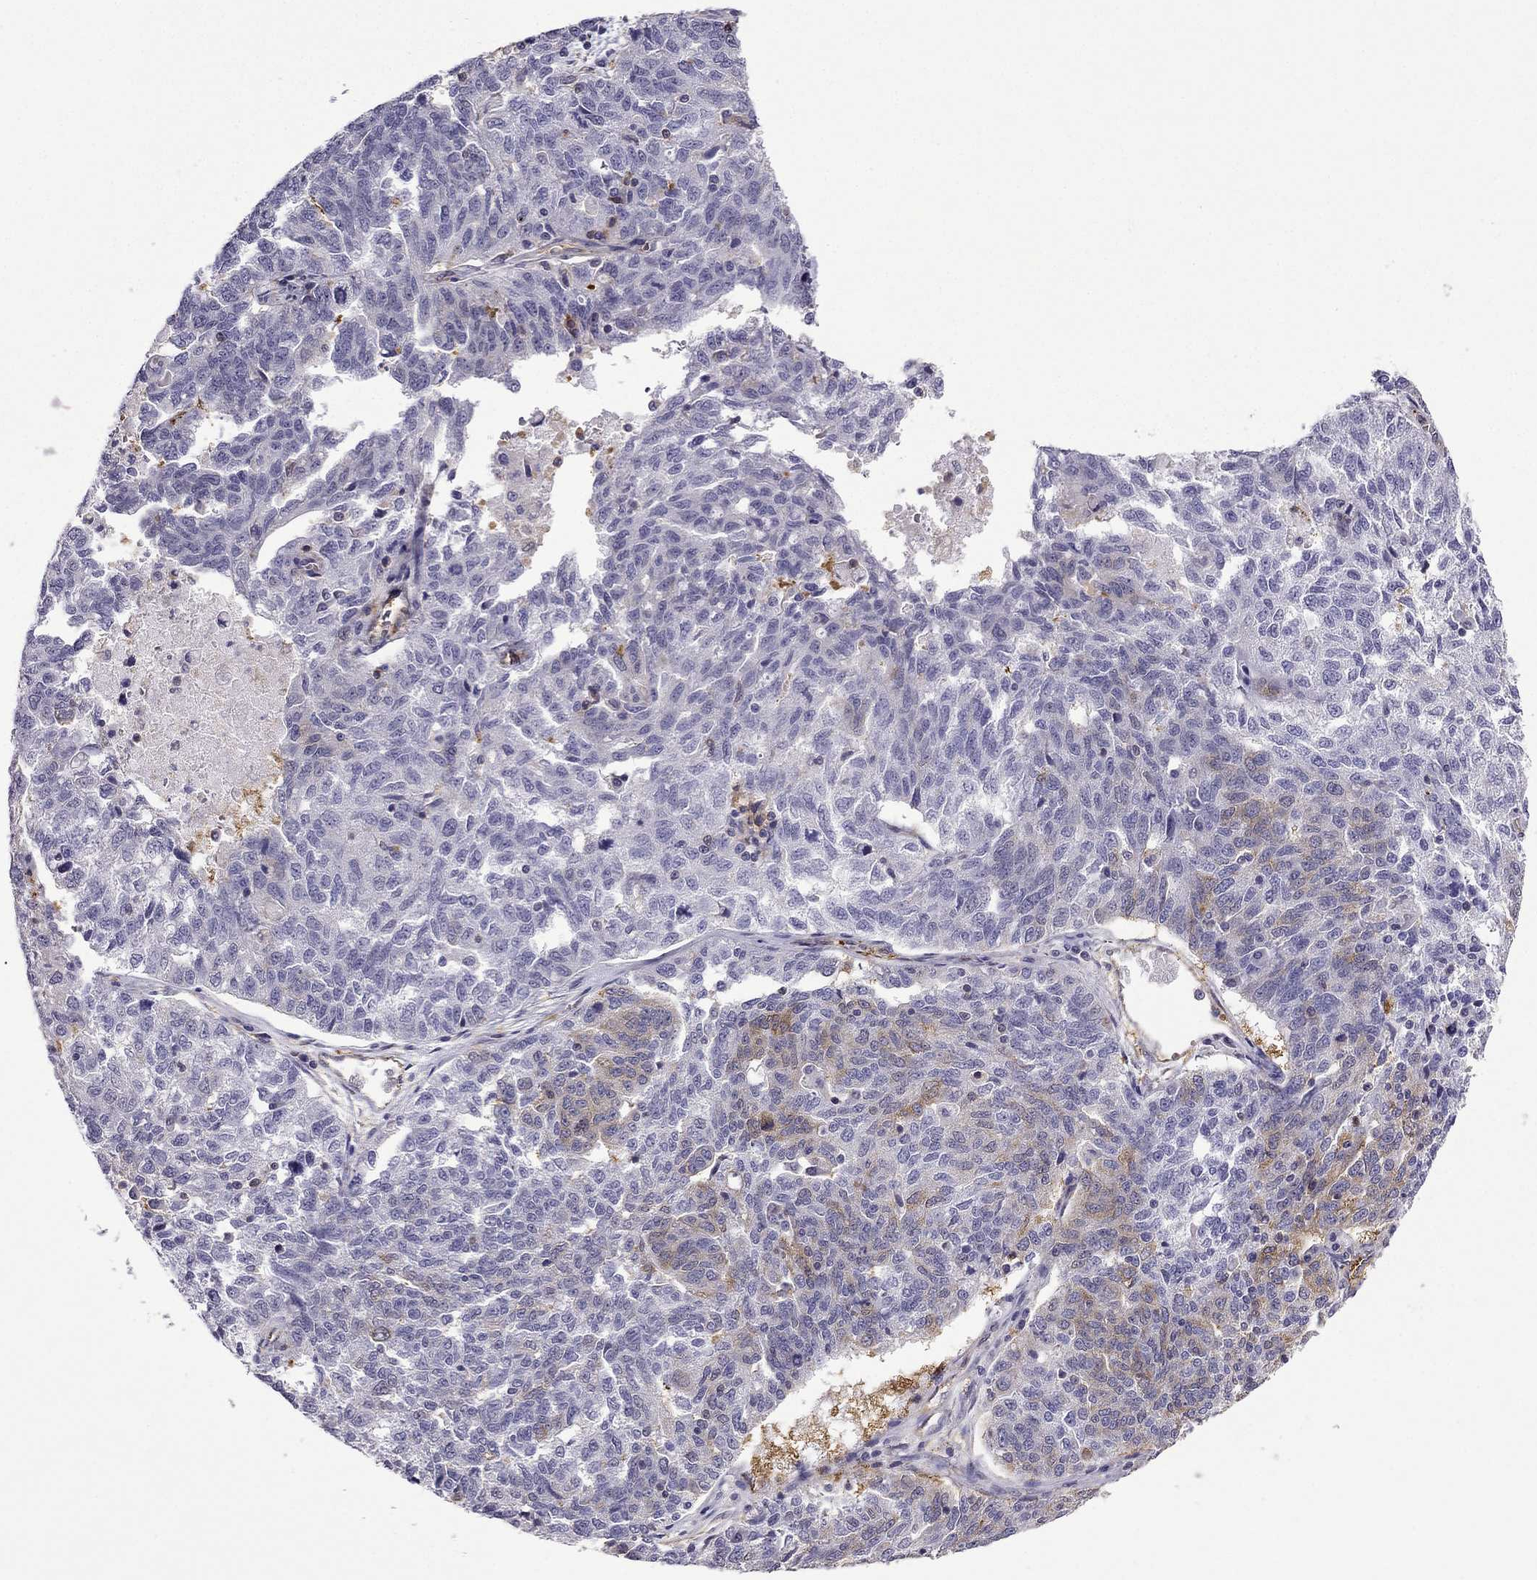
{"staining": {"intensity": "moderate", "quantity": "<25%", "location": "cytoplasmic/membranous"}, "tissue": "ovarian cancer", "cell_type": "Tumor cells", "image_type": "cancer", "snomed": [{"axis": "morphology", "description": "Cystadenocarcinoma, serous, NOS"}, {"axis": "topography", "description": "Ovary"}], "caption": "Serous cystadenocarcinoma (ovarian) tissue displays moderate cytoplasmic/membranous staining in approximately <25% of tumor cells, visualized by immunohistochemistry. The staining is performed using DAB brown chromogen to label protein expression. The nuclei are counter-stained blue using hematoxylin.", "gene": "MAP4", "patient": {"sex": "female", "age": 71}}